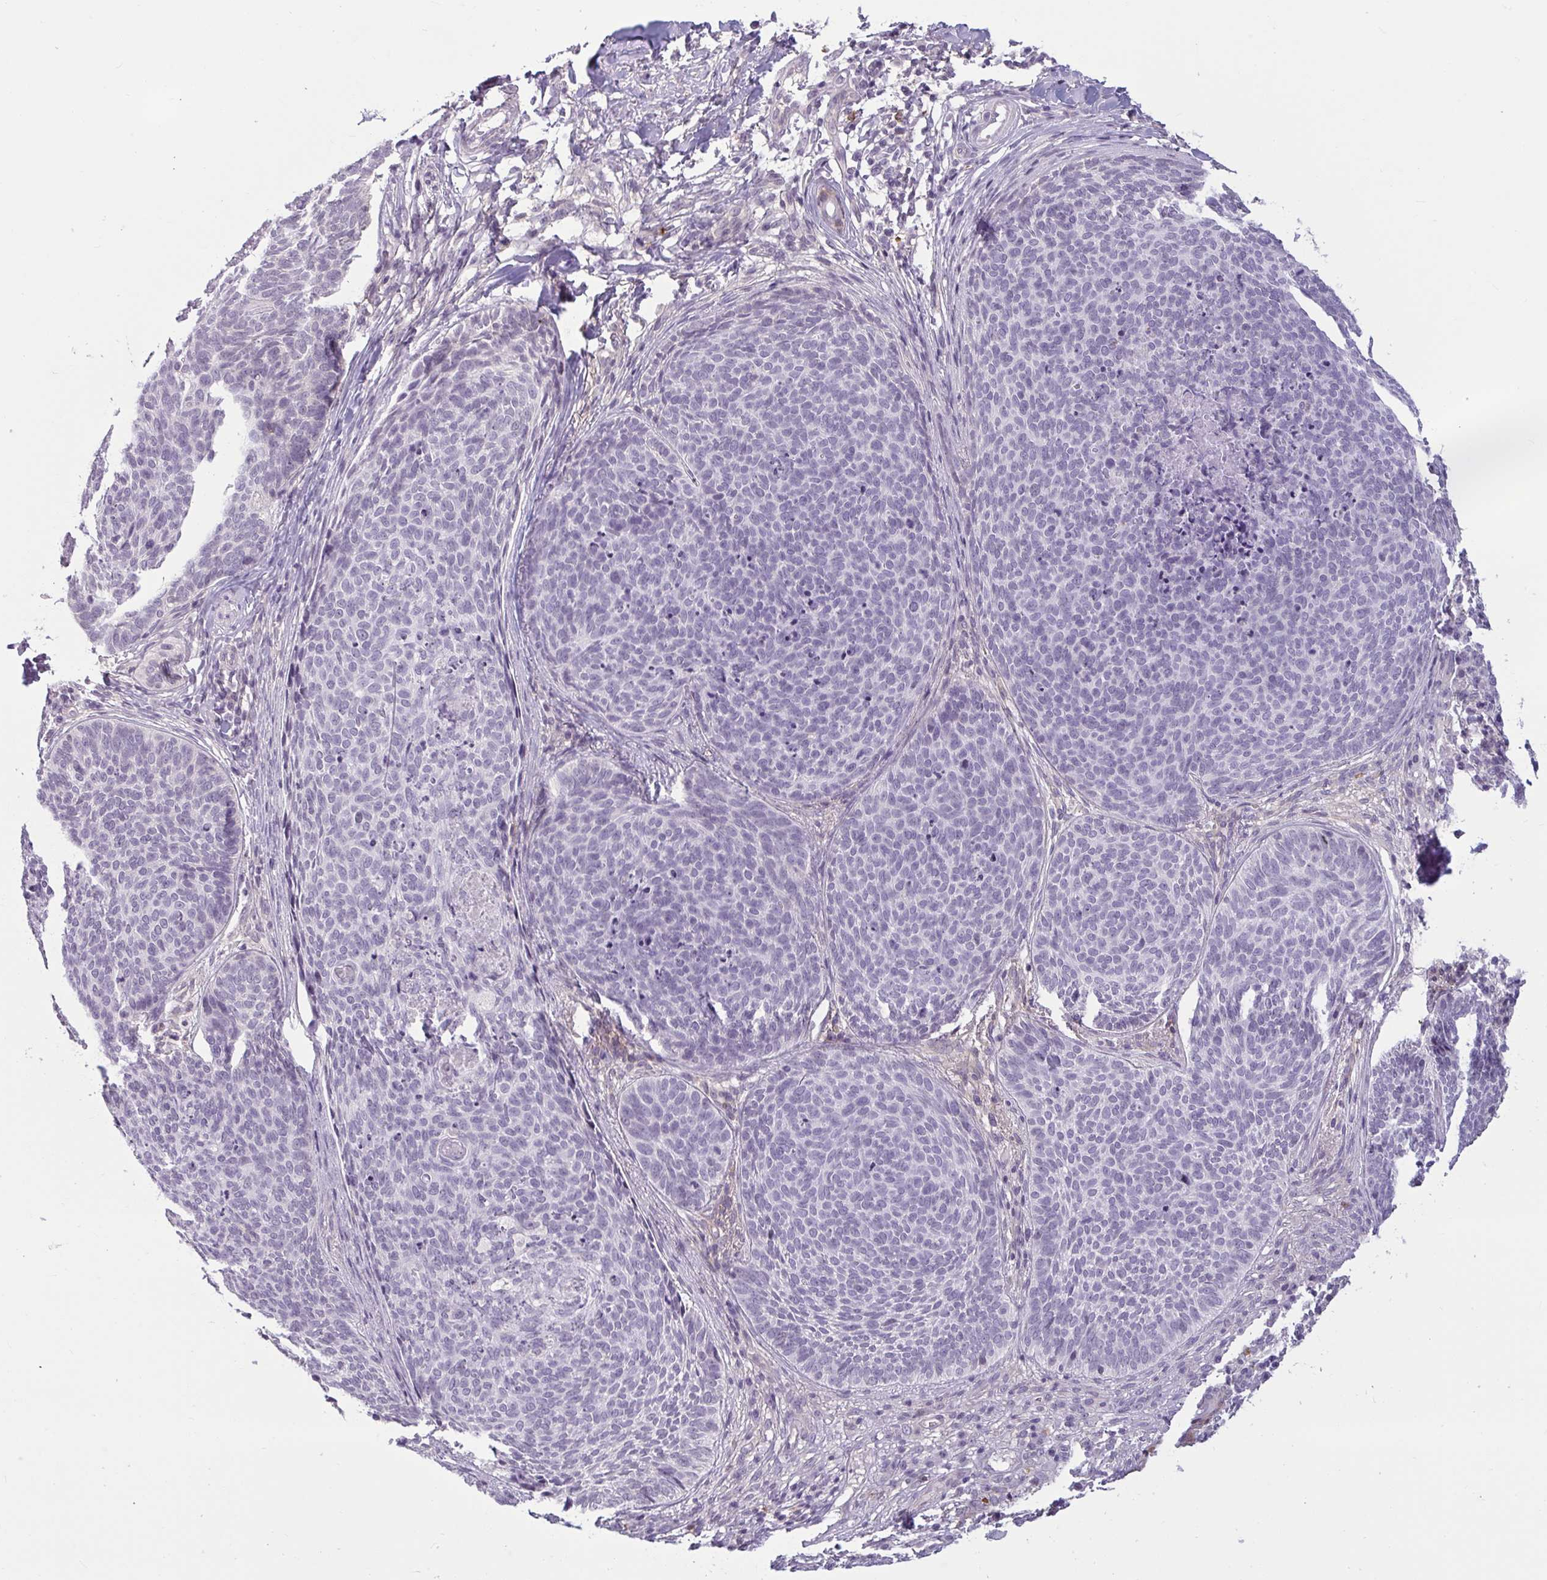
{"staining": {"intensity": "negative", "quantity": "none", "location": "none"}, "tissue": "skin cancer", "cell_type": "Tumor cells", "image_type": "cancer", "snomed": [{"axis": "morphology", "description": "Basal cell carcinoma"}, {"axis": "topography", "description": "Skin"}, {"axis": "topography", "description": "Skin of face"}], "caption": "Photomicrograph shows no significant protein staining in tumor cells of skin basal cell carcinoma.", "gene": "TBC1D4", "patient": {"sex": "male", "age": 56}}